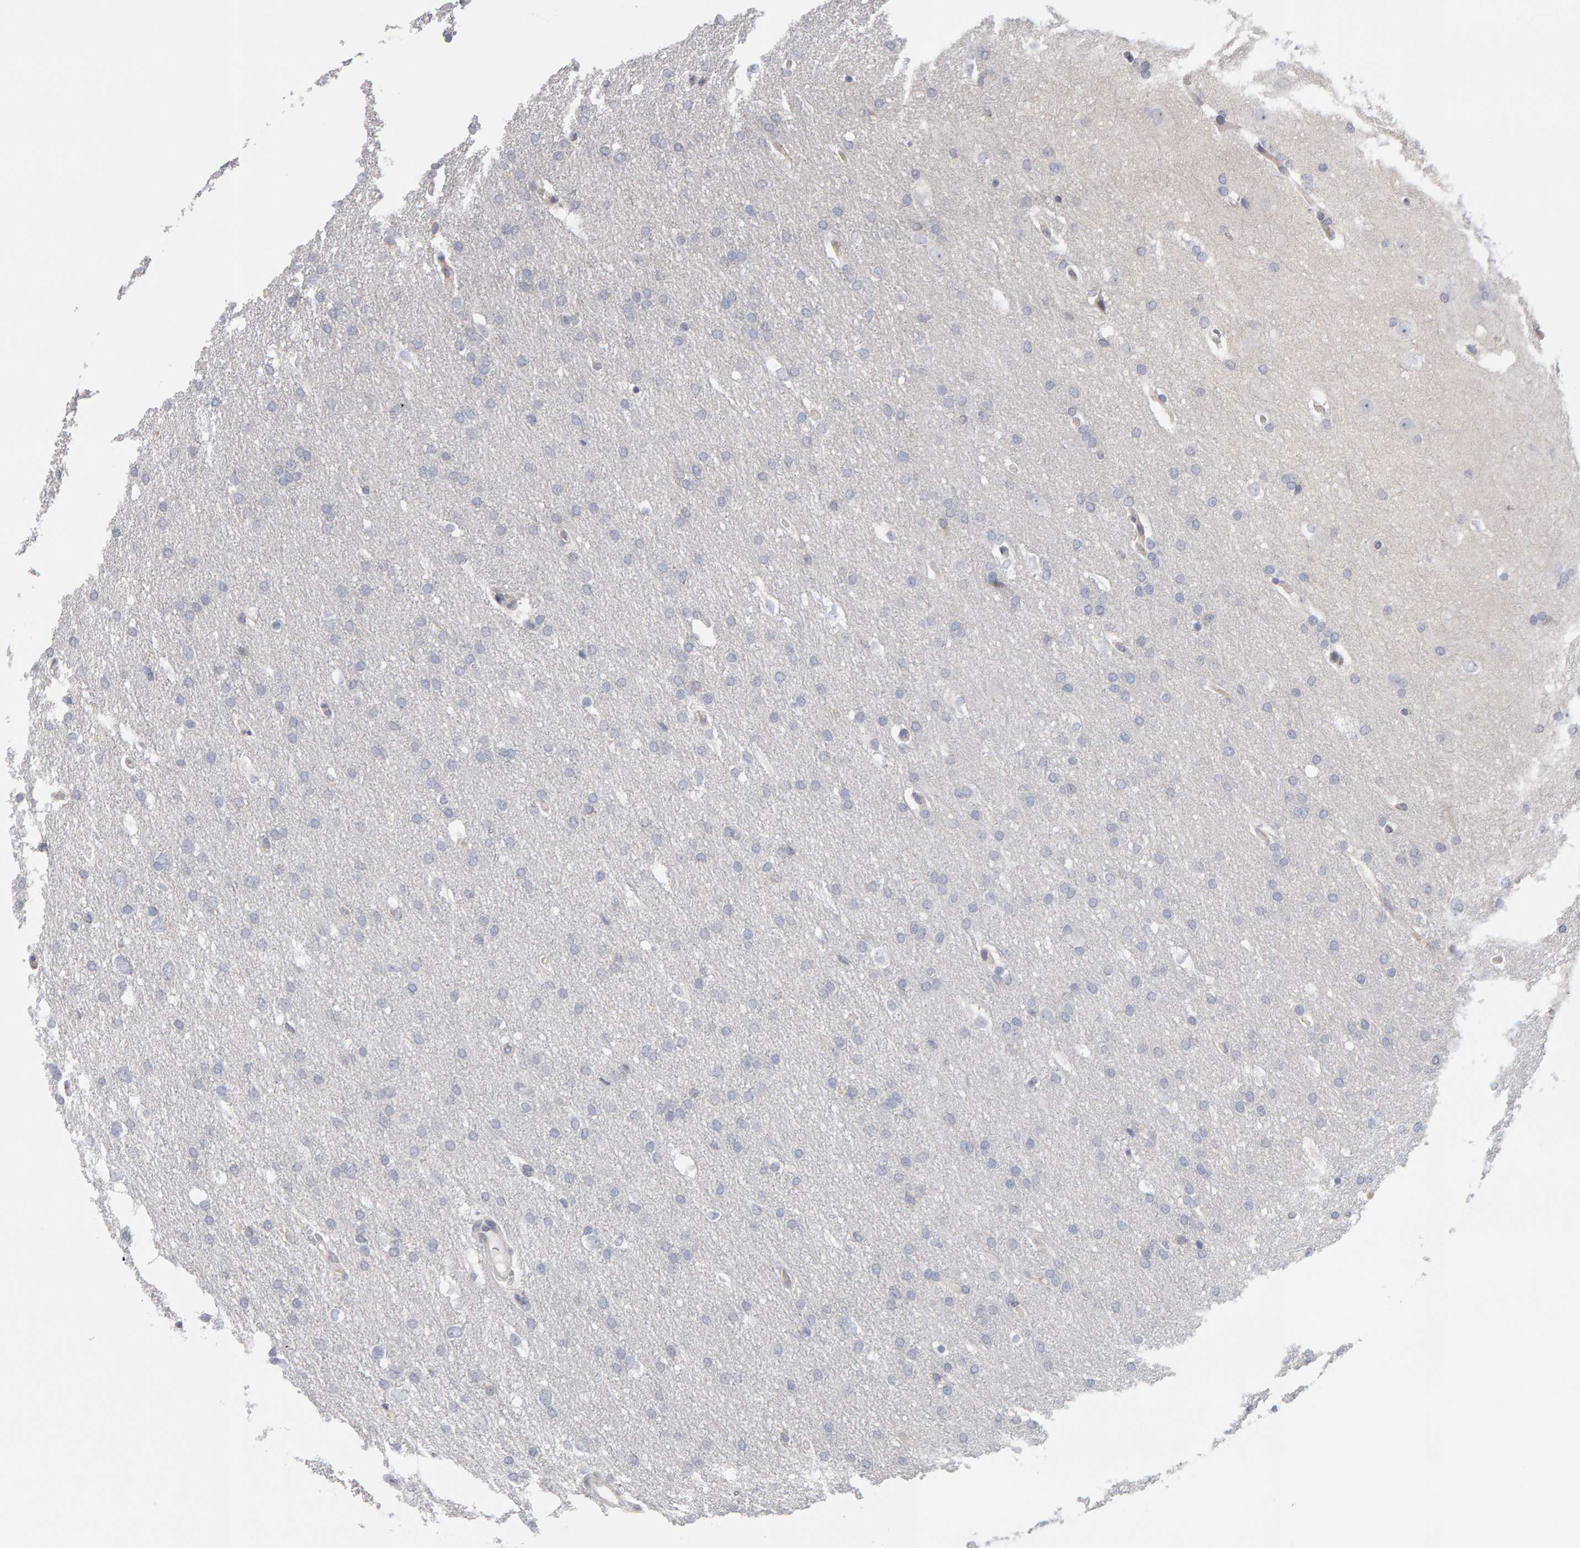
{"staining": {"intensity": "negative", "quantity": "none", "location": "none"}, "tissue": "glioma", "cell_type": "Tumor cells", "image_type": "cancer", "snomed": [{"axis": "morphology", "description": "Glioma, malignant, Low grade"}, {"axis": "topography", "description": "Brain"}], "caption": "Tumor cells show no significant expression in malignant low-grade glioma.", "gene": "MSRA", "patient": {"sex": "female", "age": 37}}